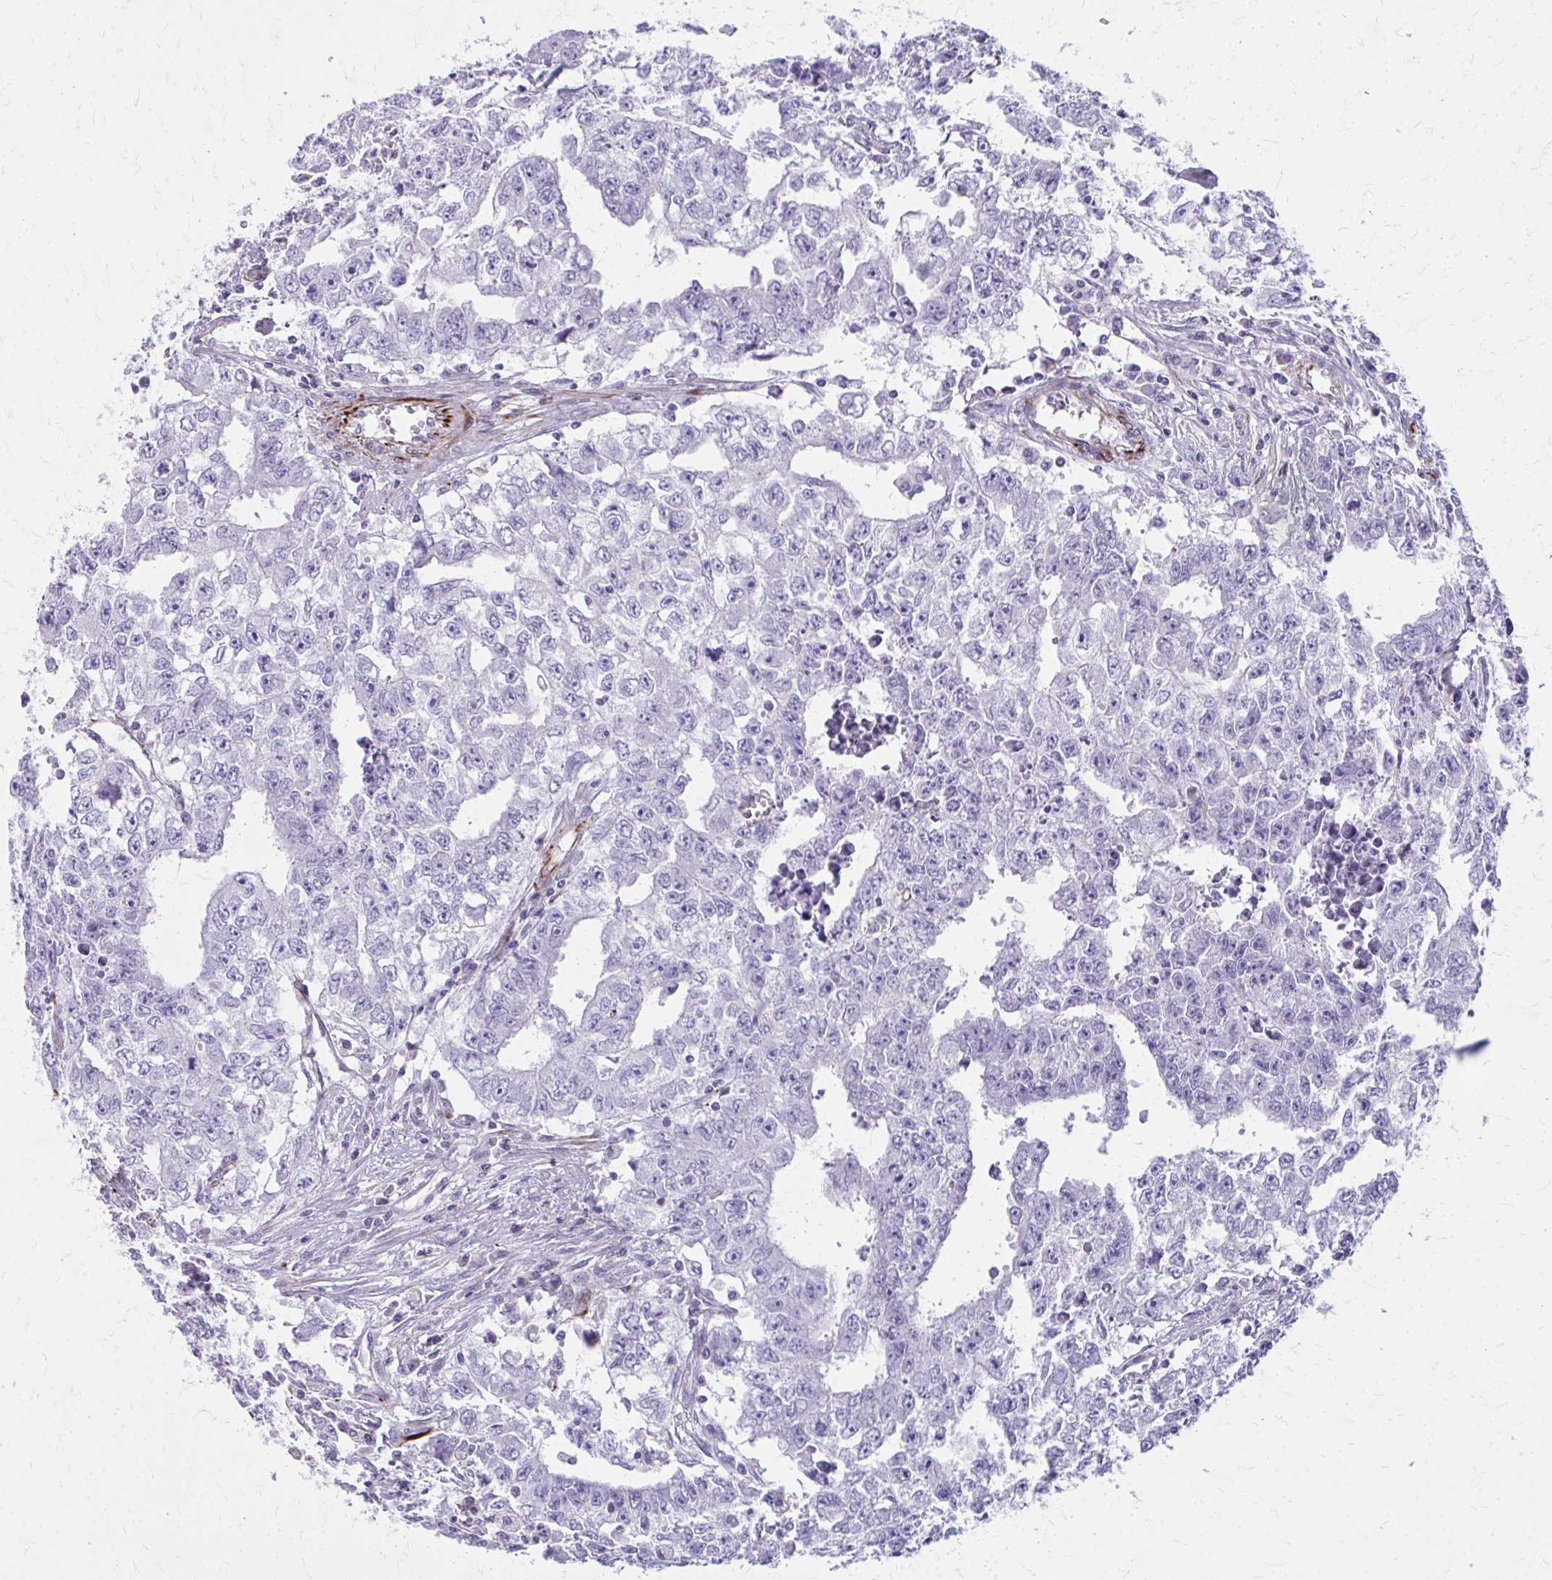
{"staining": {"intensity": "negative", "quantity": "none", "location": "none"}, "tissue": "testis cancer", "cell_type": "Tumor cells", "image_type": "cancer", "snomed": [{"axis": "morphology", "description": "Carcinoma, Embryonal, NOS"}, {"axis": "morphology", "description": "Teratoma, malignant, NOS"}, {"axis": "topography", "description": "Testis"}], "caption": "A photomicrograph of embryonal carcinoma (testis) stained for a protein displays no brown staining in tumor cells.", "gene": "TRIM6", "patient": {"sex": "male", "age": 24}}